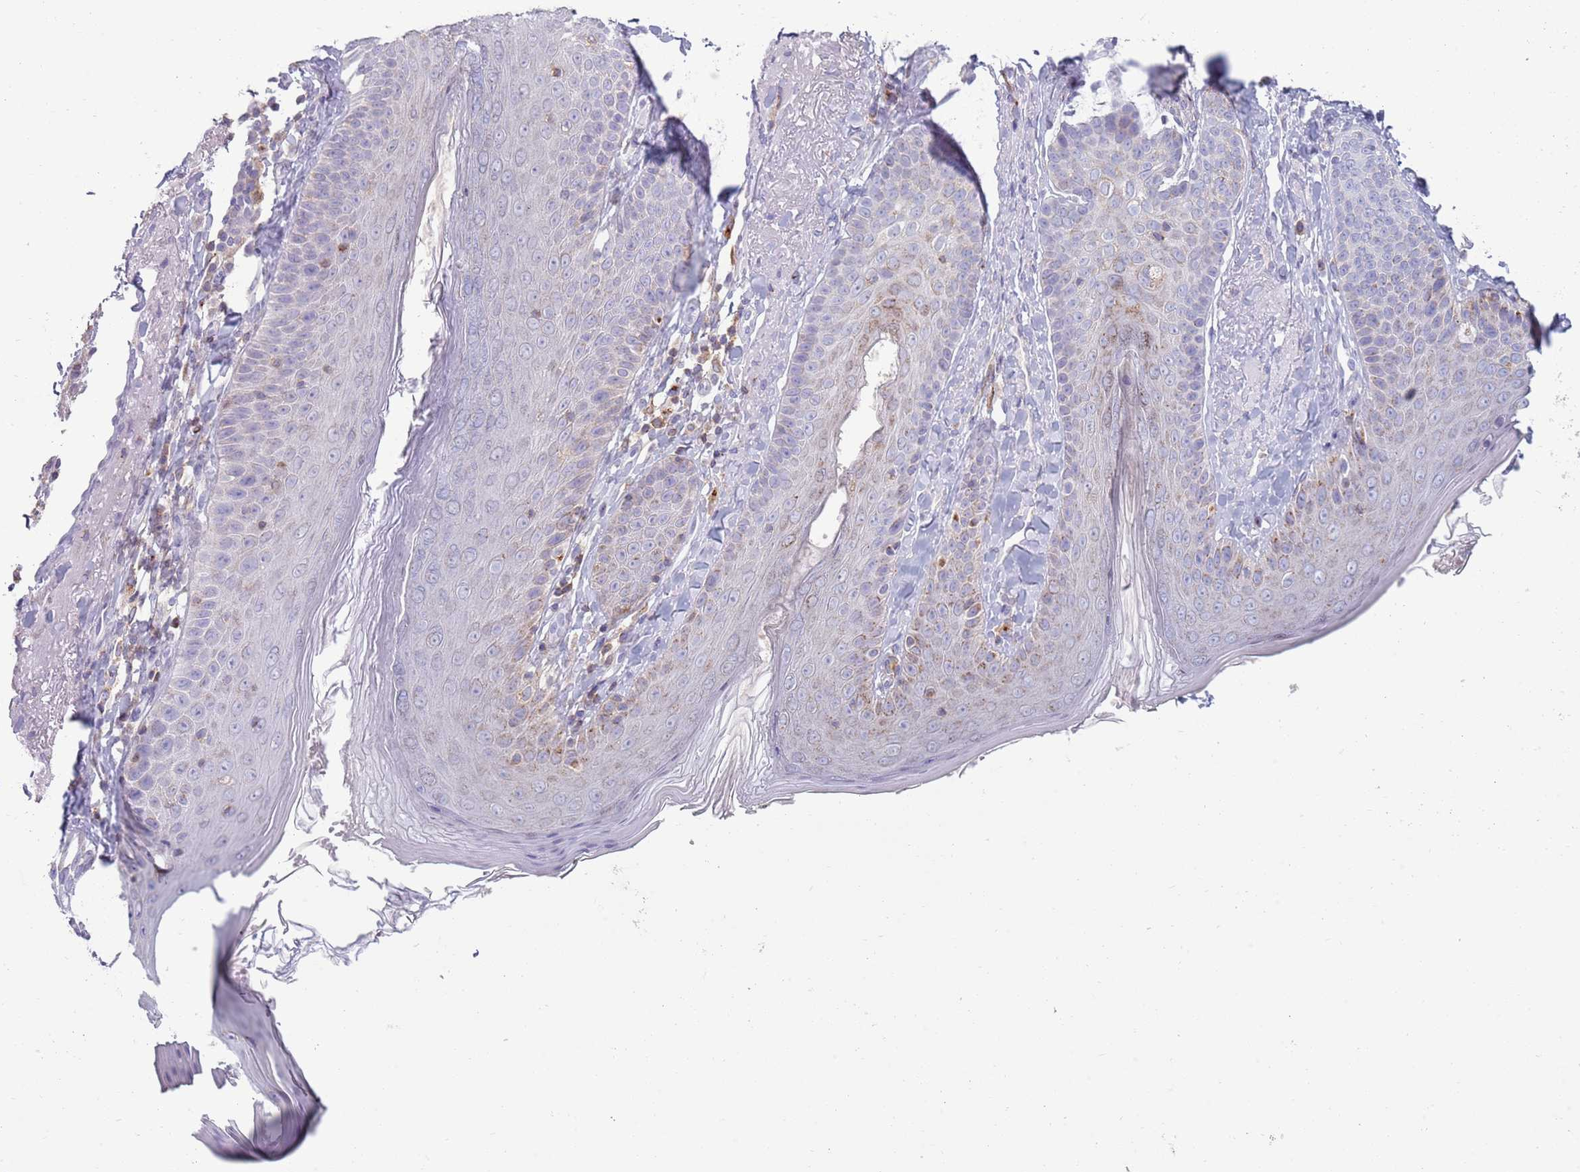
{"staining": {"intensity": "weak", "quantity": ">75%", "location": "cytoplasmic/membranous"}, "tissue": "skin", "cell_type": "Fibroblasts", "image_type": "normal", "snomed": [{"axis": "morphology", "description": "Normal tissue, NOS"}, {"axis": "topography", "description": "Skin"}], "caption": "Skin stained with a brown dye exhibits weak cytoplasmic/membranous positive positivity in approximately >75% of fibroblasts.", "gene": "ACSBG1", "patient": {"sex": "male", "age": 57}}